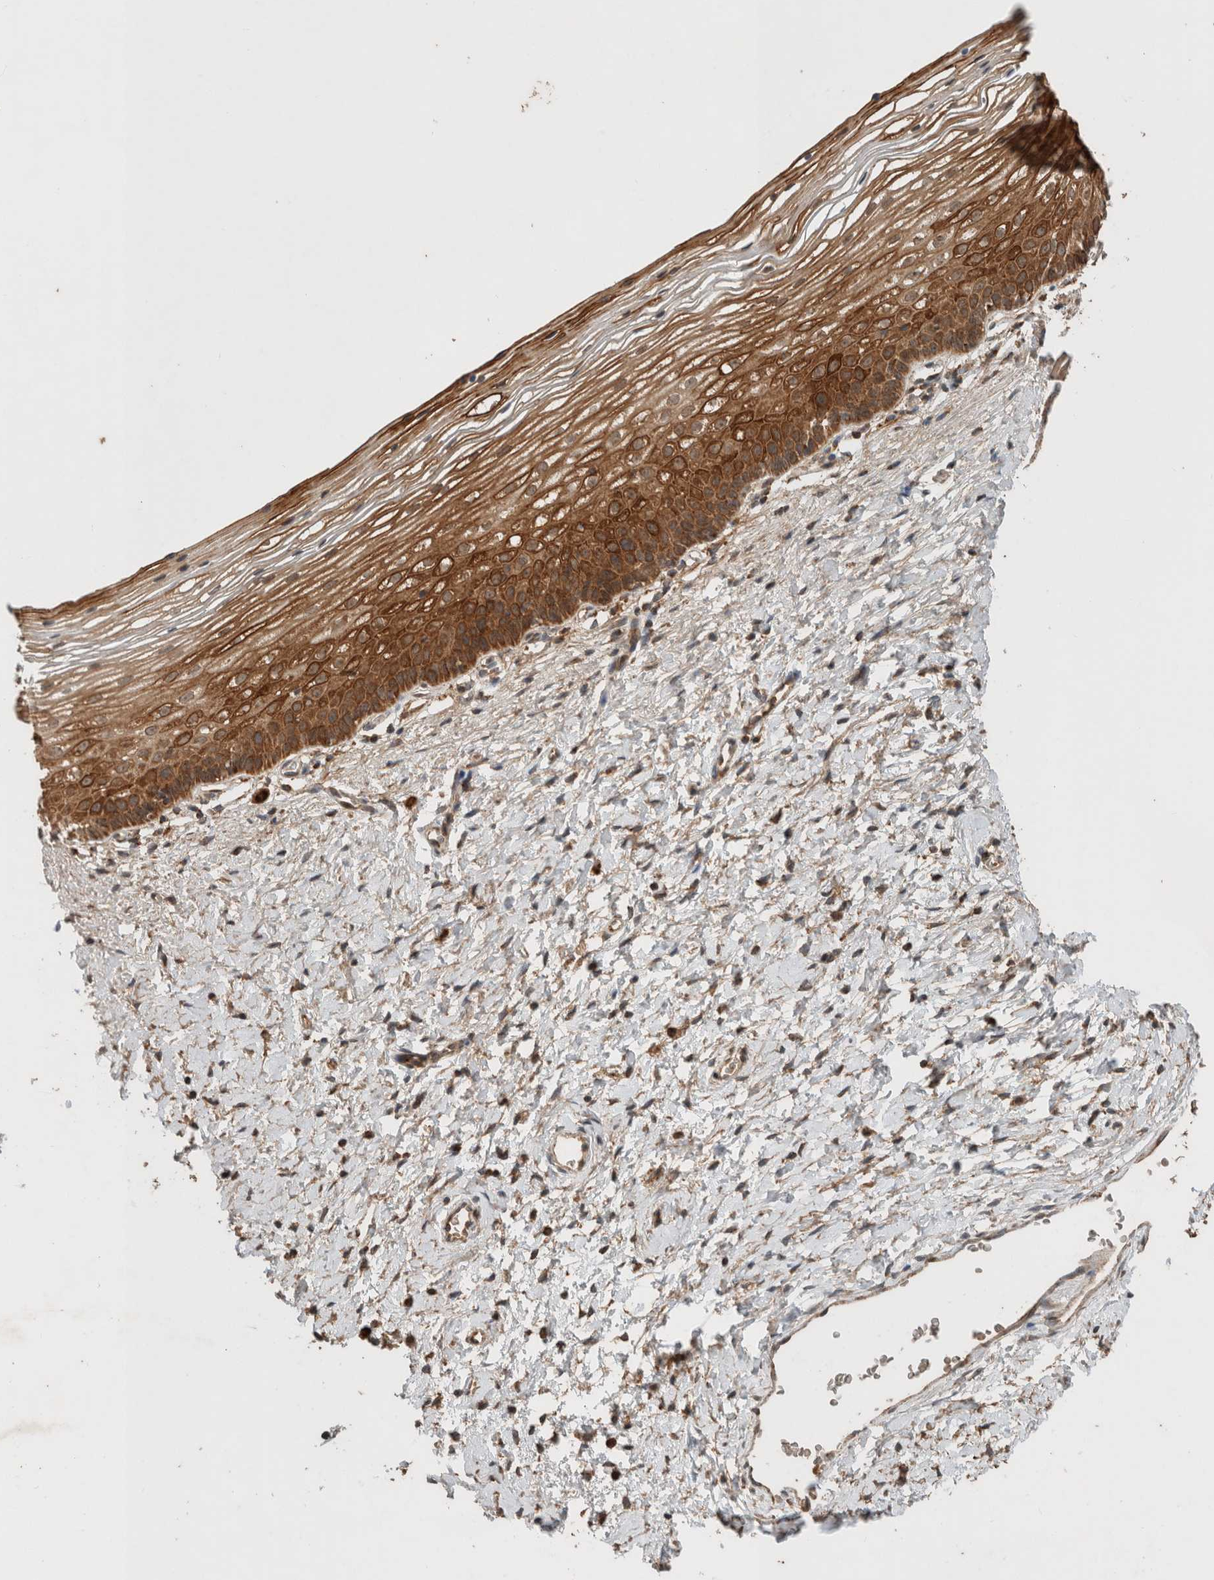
{"staining": {"intensity": "strong", "quantity": ">75%", "location": "cytoplasmic/membranous"}, "tissue": "cervix", "cell_type": "Glandular cells", "image_type": "normal", "snomed": [{"axis": "morphology", "description": "Normal tissue, NOS"}, {"axis": "topography", "description": "Cervix"}], "caption": "Immunohistochemistry (IHC) of benign cervix demonstrates high levels of strong cytoplasmic/membranous staining in approximately >75% of glandular cells. (DAB IHC, brown staining for protein, blue staining for nuclei).", "gene": "EIF2B3", "patient": {"sex": "female", "age": 72}}